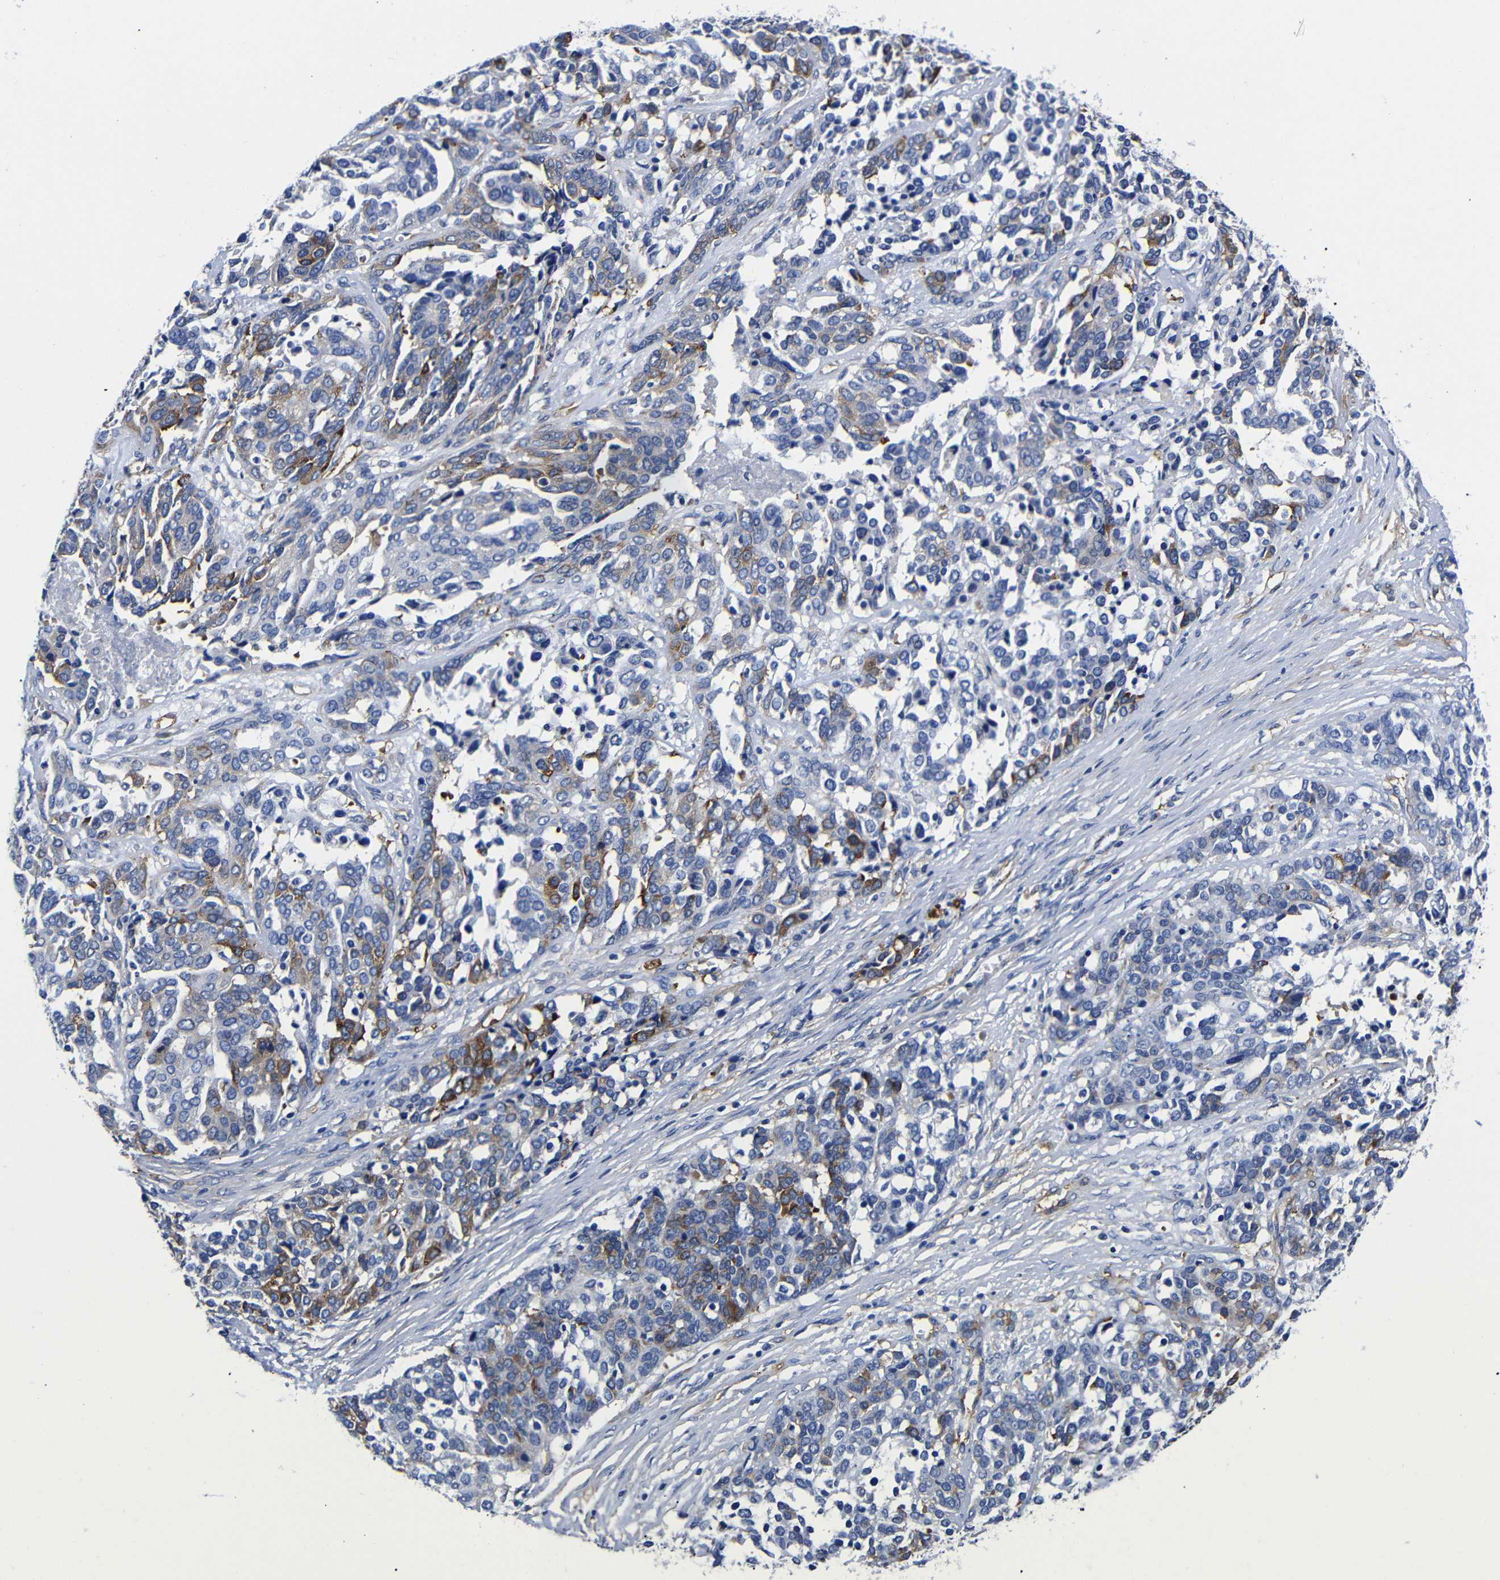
{"staining": {"intensity": "moderate", "quantity": "<25%", "location": "cytoplasmic/membranous"}, "tissue": "ovarian cancer", "cell_type": "Tumor cells", "image_type": "cancer", "snomed": [{"axis": "morphology", "description": "Cystadenocarcinoma, serous, NOS"}, {"axis": "topography", "description": "Ovary"}], "caption": "This micrograph displays immunohistochemistry (IHC) staining of ovarian cancer (serous cystadenocarcinoma), with low moderate cytoplasmic/membranous expression in approximately <25% of tumor cells.", "gene": "LRIG1", "patient": {"sex": "female", "age": 44}}